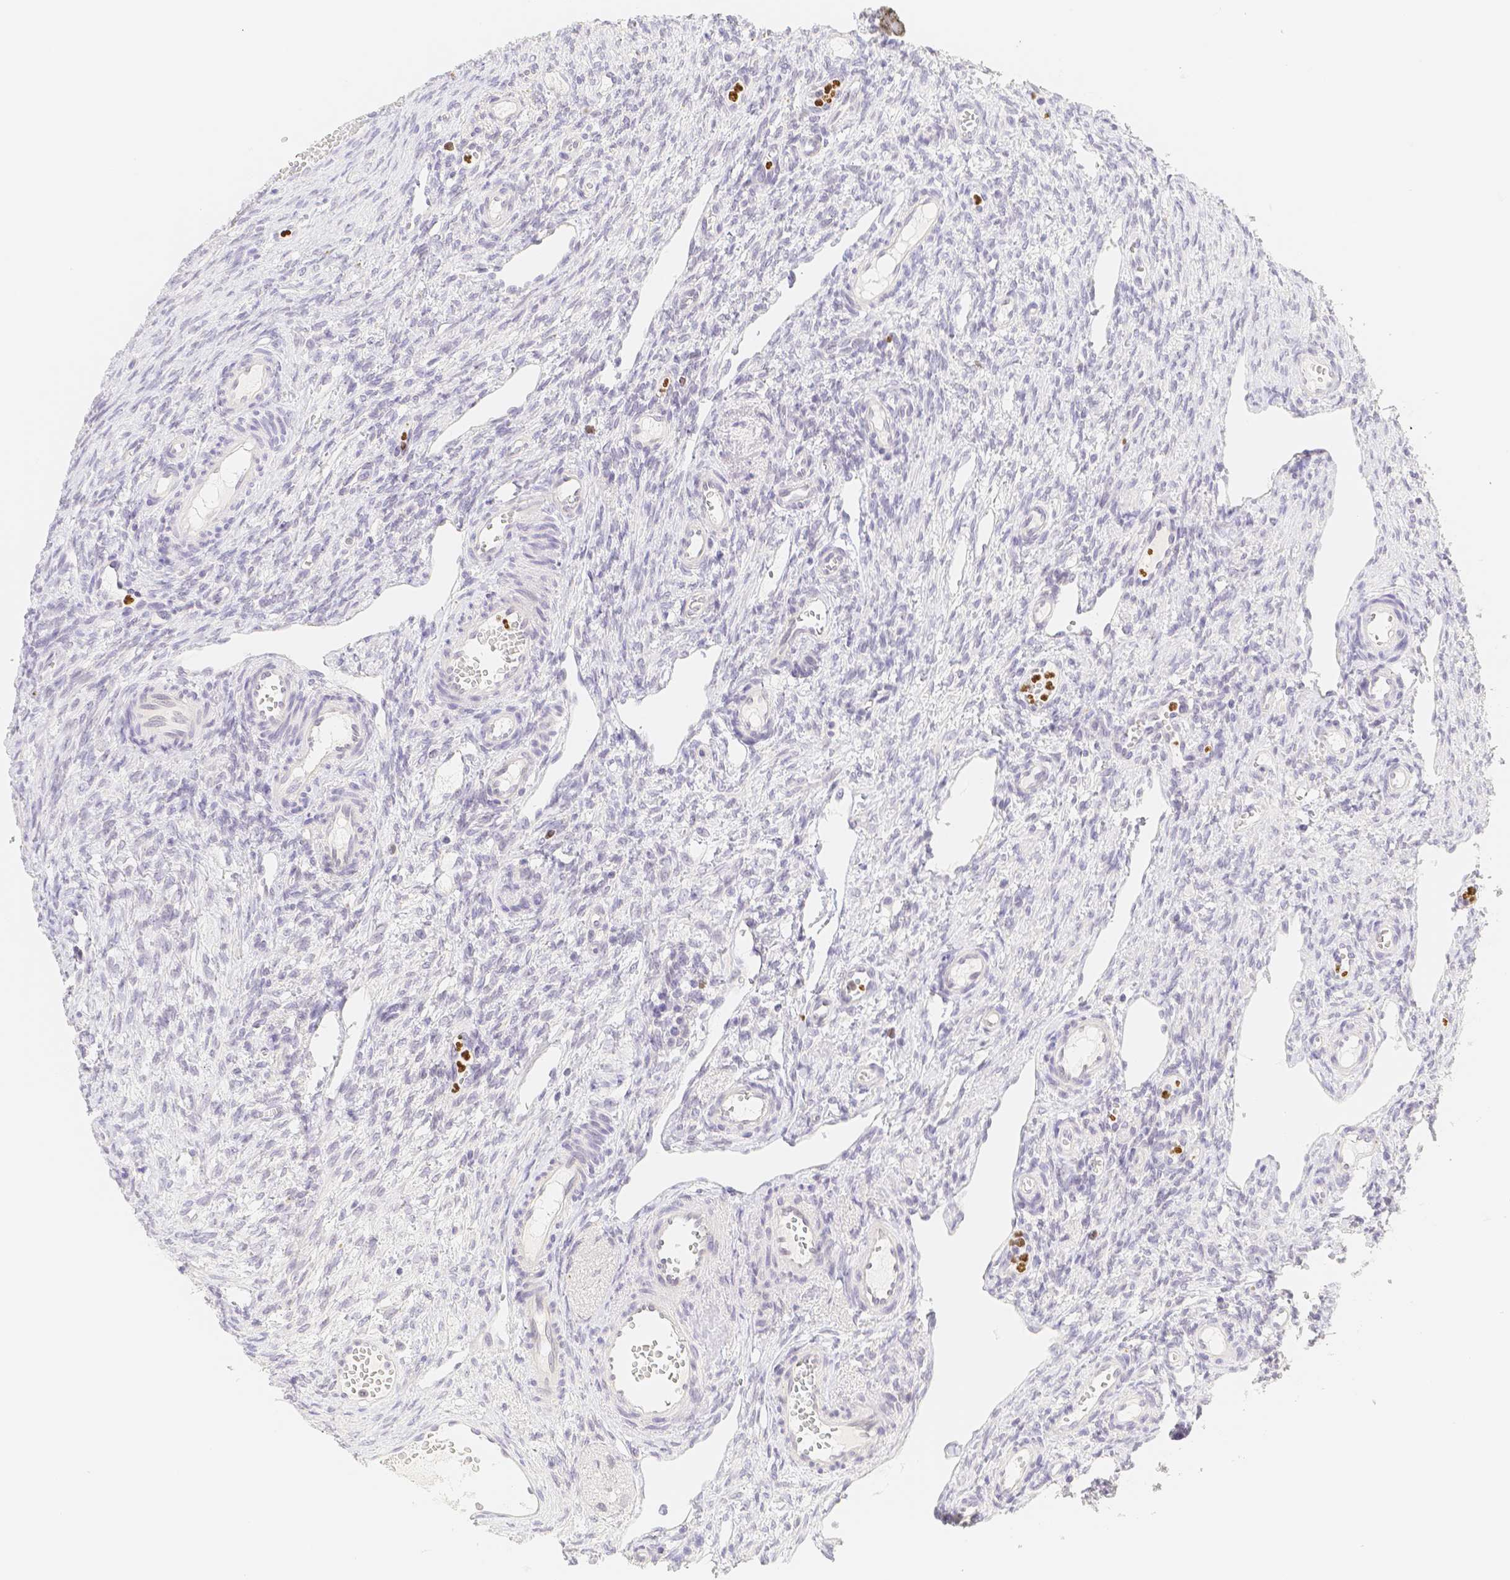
{"staining": {"intensity": "negative", "quantity": "none", "location": "none"}, "tissue": "ovary", "cell_type": "Follicle cells", "image_type": "normal", "snomed": [{"axis": "morphology", "description": "Normal tissue, NOS"}, {"axis": "topography", "description": "Ovary"}], "caption": "High magnification brightfield microscopy of unremarkable ovary stained with DAB (brown) and counterstained with hematoxylin (blue): follicle cells show no significant expression.", "gene": "PADI4", "patient": {"sex": "female", "age": 33}}